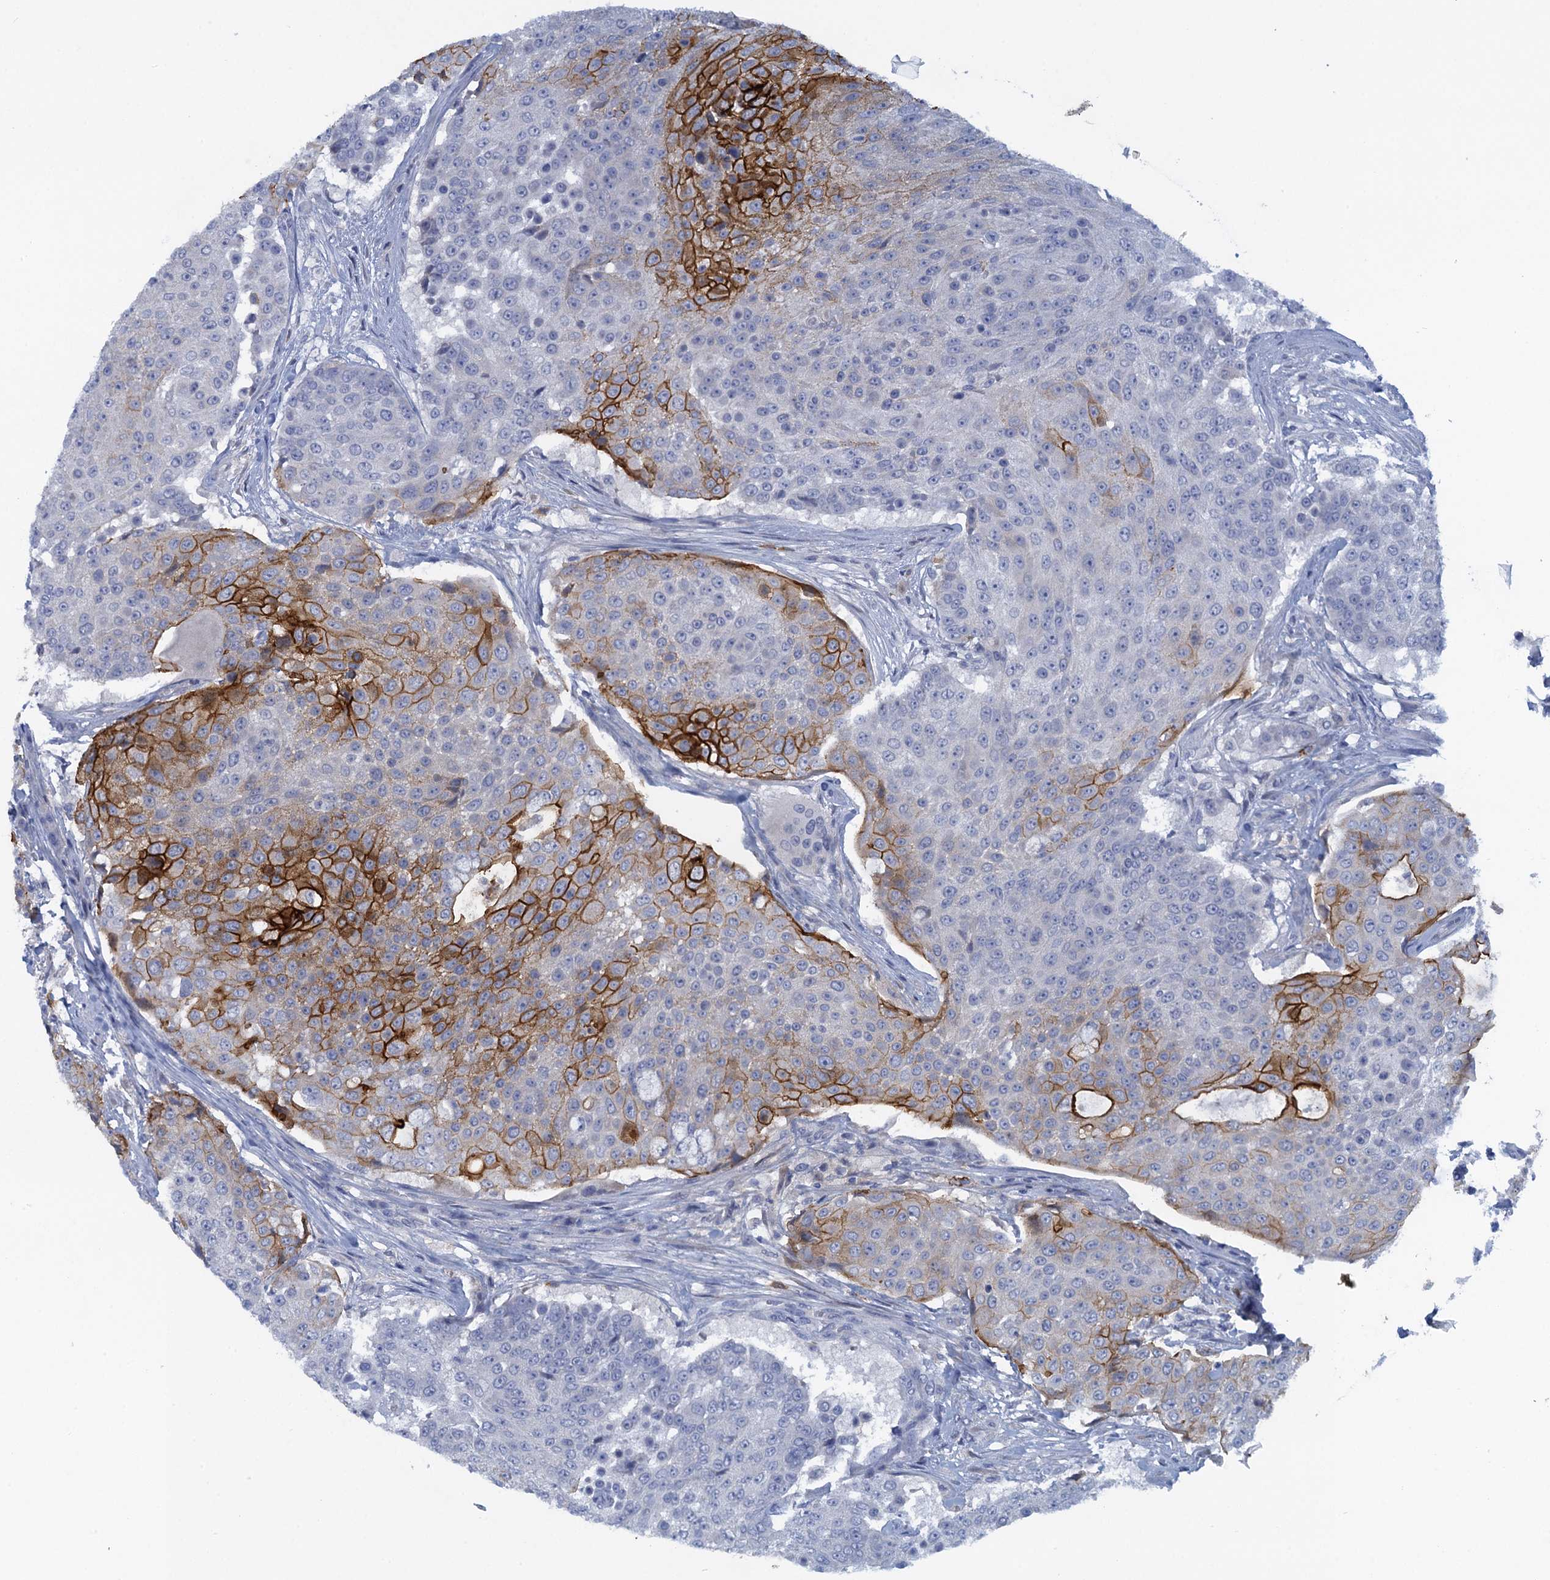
{"staining": {"intensity": "strong", "quantity": "<25%", "location": "cytoplasmic/membranous"}, "tissue": "urothelial cancer", "cell_type": "Tumor cells", "image_type": "cancer", "snomed": [{"axis": "morphology", "description": "Urothelial carcinoma, High grade"}, {"axis": "topography", "description": "Urinary bladder"}], "caption": "Human high-grade urothelial carcinoma stained for a protein (brown) reveals strong cytoplasmic/membranous positive positivity in approximately <25% of tumor cells.", "gene": "SCEL", "patient": {"sex": "female", "age": 63}}